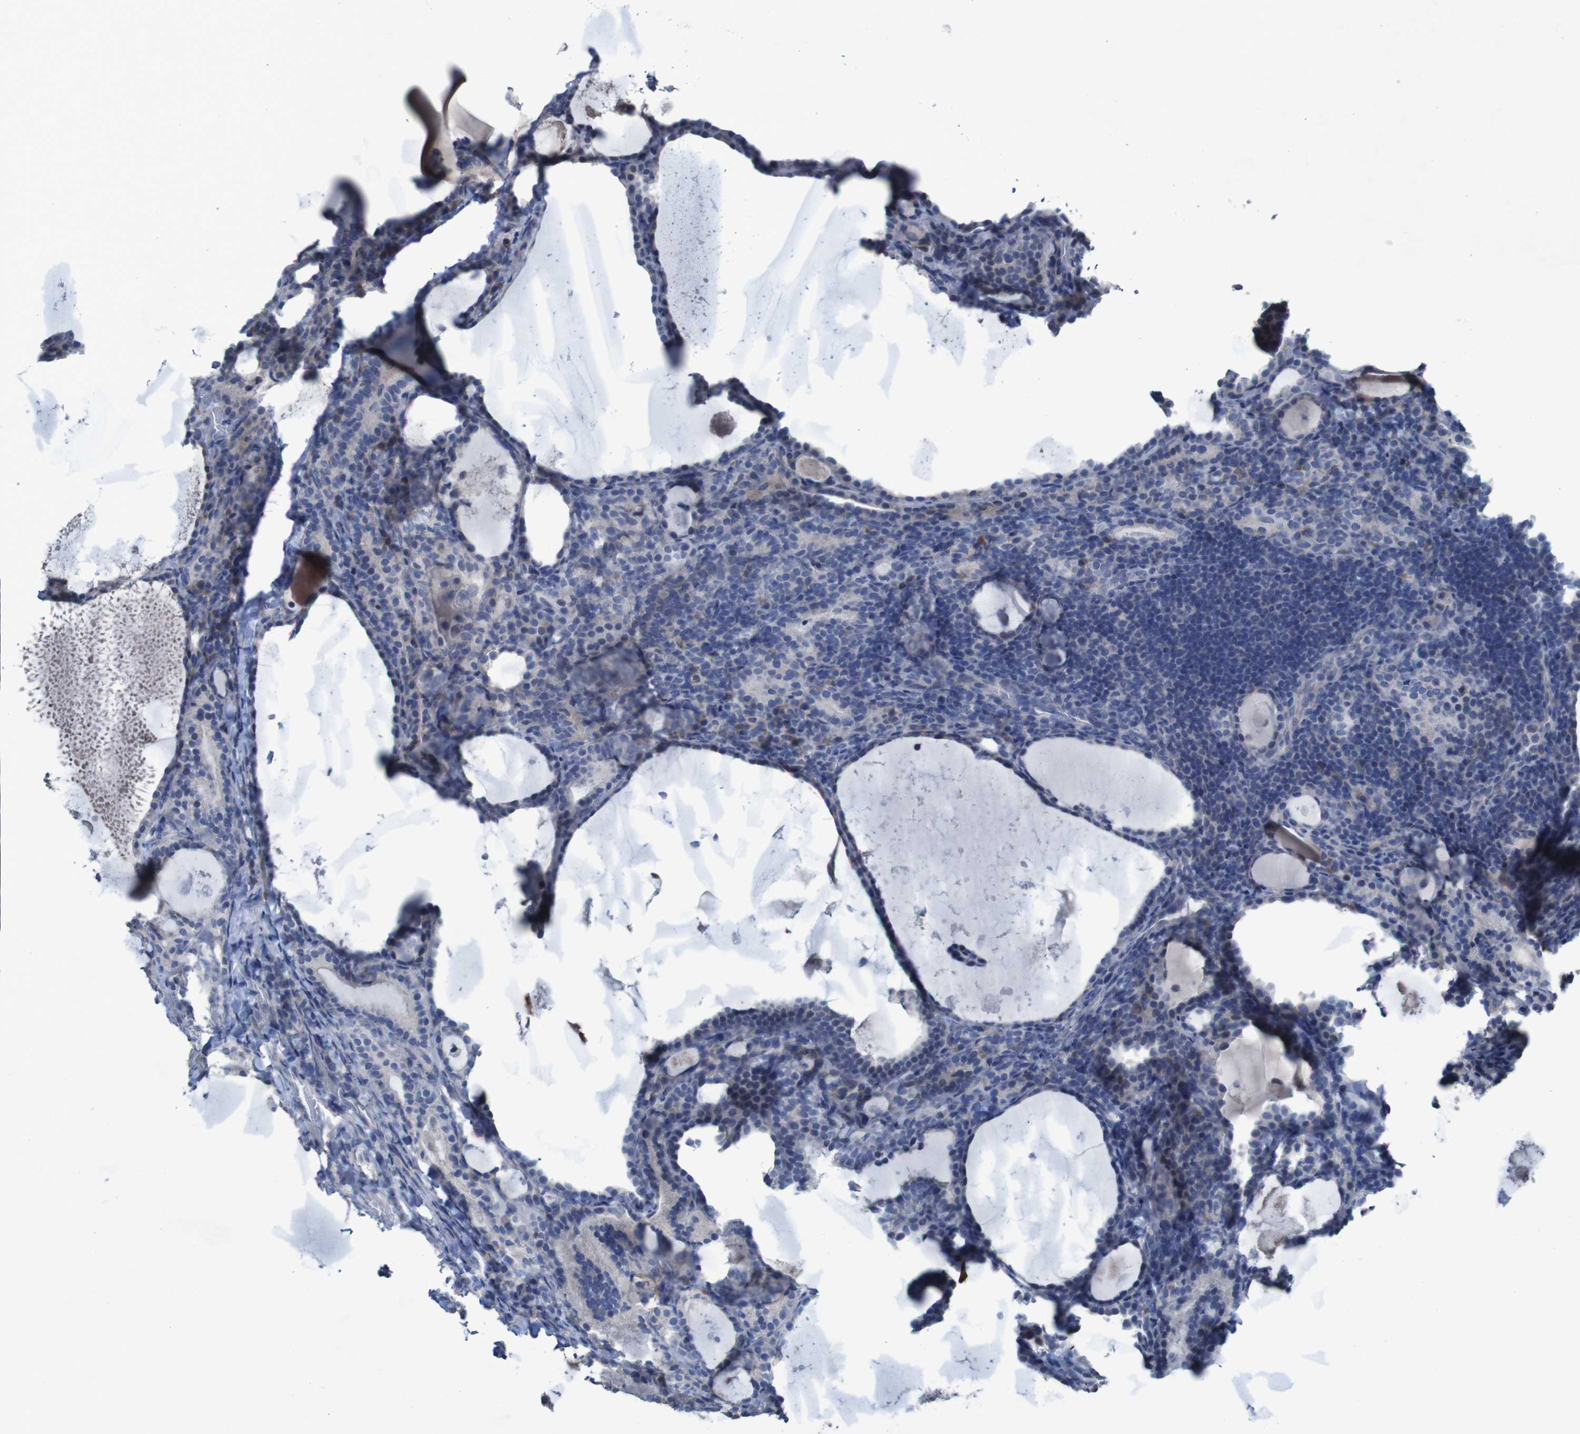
{"staining": {"intensity": "weak", "quantity": "<25%", "location": "cytoplasmic/membranous"}, "tissue": "thyroid cancer", "cell_type": "Tumor cells", "image_type": "cancer", "snomed": [{"axis": "morphology", "description": "Papillary adenocarcinoma, NOS"}, {"axis": "topography", "description": "Thyroid gland"}], "caption": "An IHC histopathology image of papillary adenocarcinoma (thyroid) is shown. There is no staining in tumor cells of papillary adenocarcinoma (thyroid).", "gene": "CLDN18", "patient": {"sex": "female", "age": 42}}